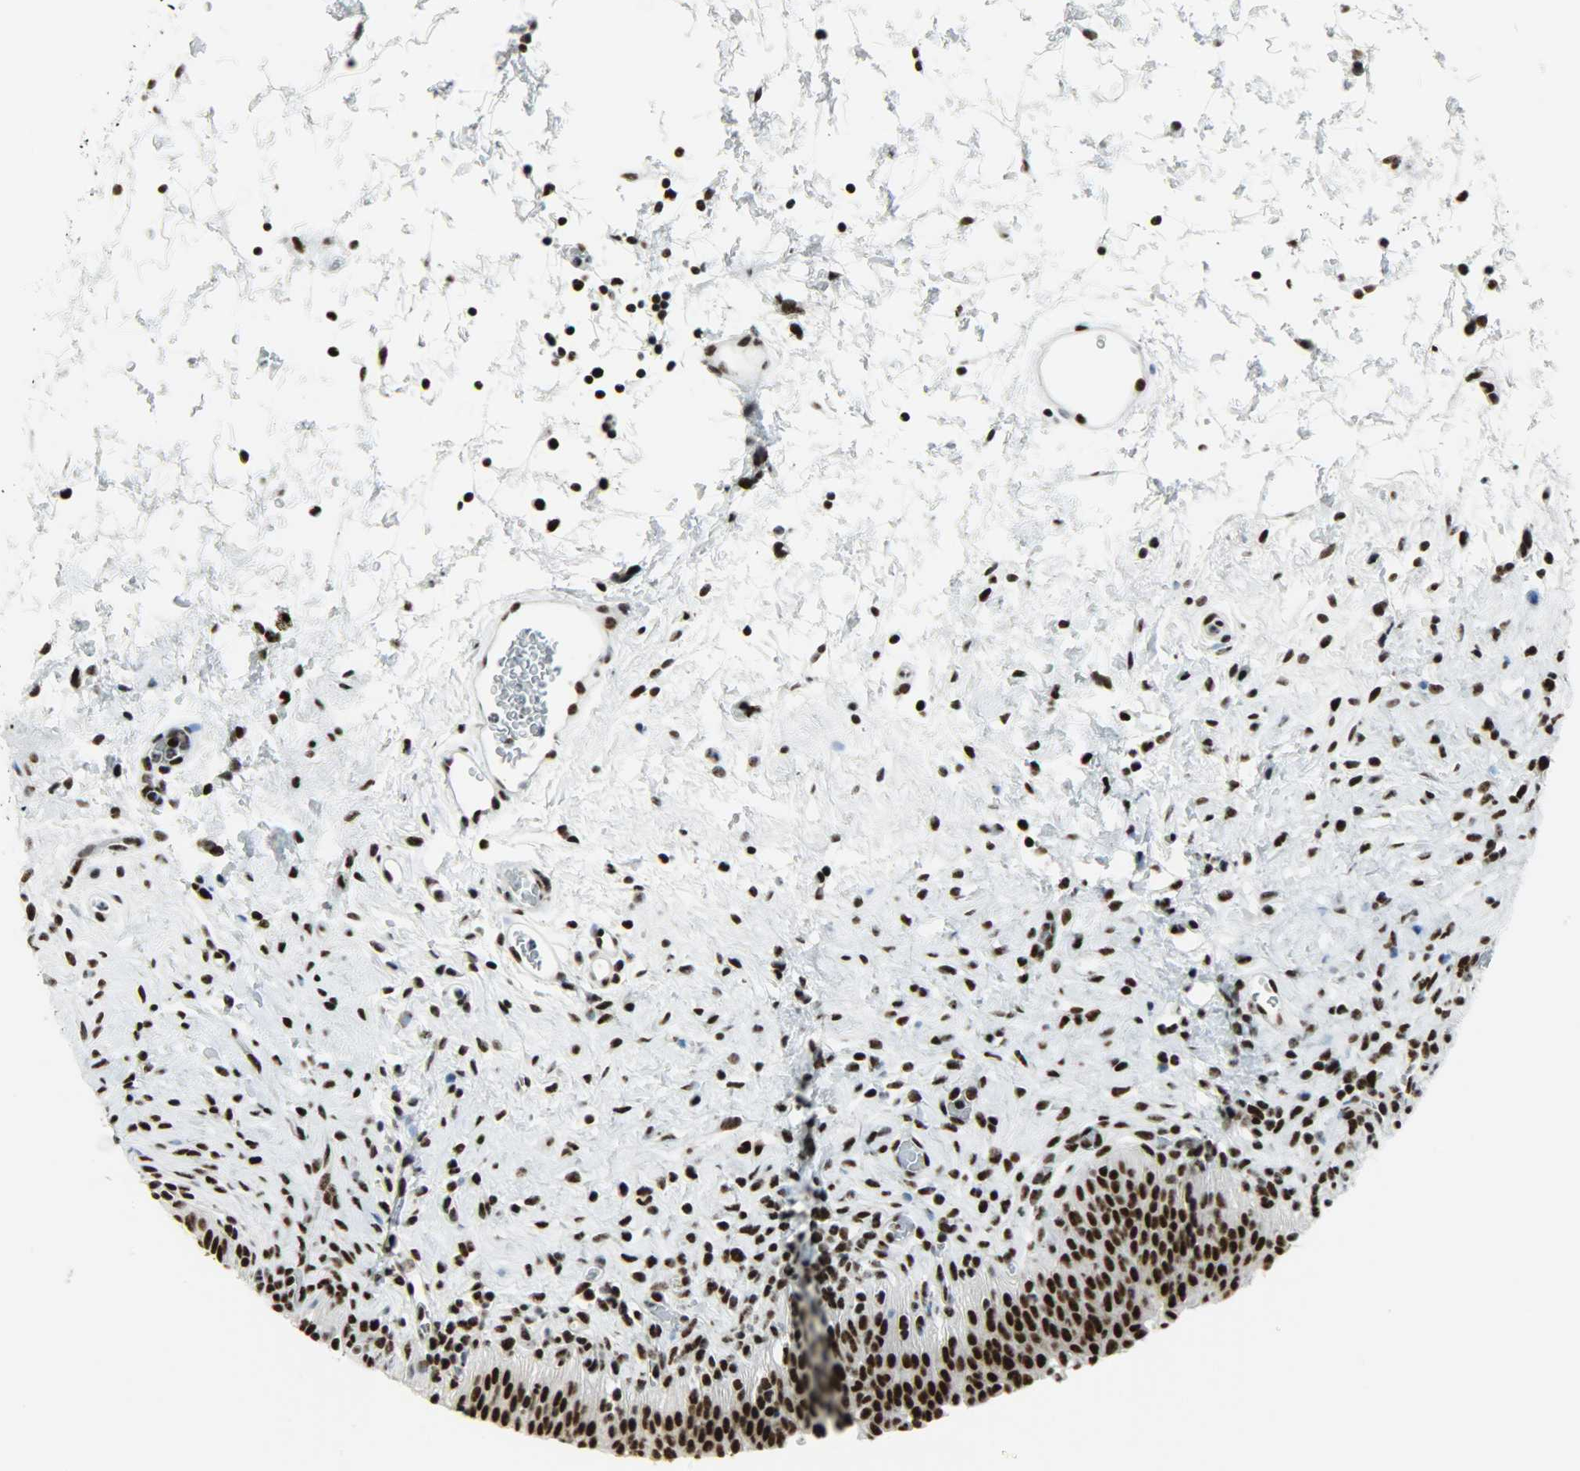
{"staining": {"intensity": "strong", "quantity": ">75%", "location": "nuclear"}, "tissue": "urinary bladder", "cell_type": "Urothelial cells", "image_type": "normal", "snomed": [{"axis": "morphology", "description": "Normal tissue, NOS"}, {"axis": "topography", "description": "Urinary bladder"}], "caption": "DAB immunohistochemical staining of unremarkable urinary bladder exhibits strong nuclear protein positivity in approximately >75% of urothelial cells.", "gene": "SNRPA", "patient": {"sex": "male", "age": 51}}